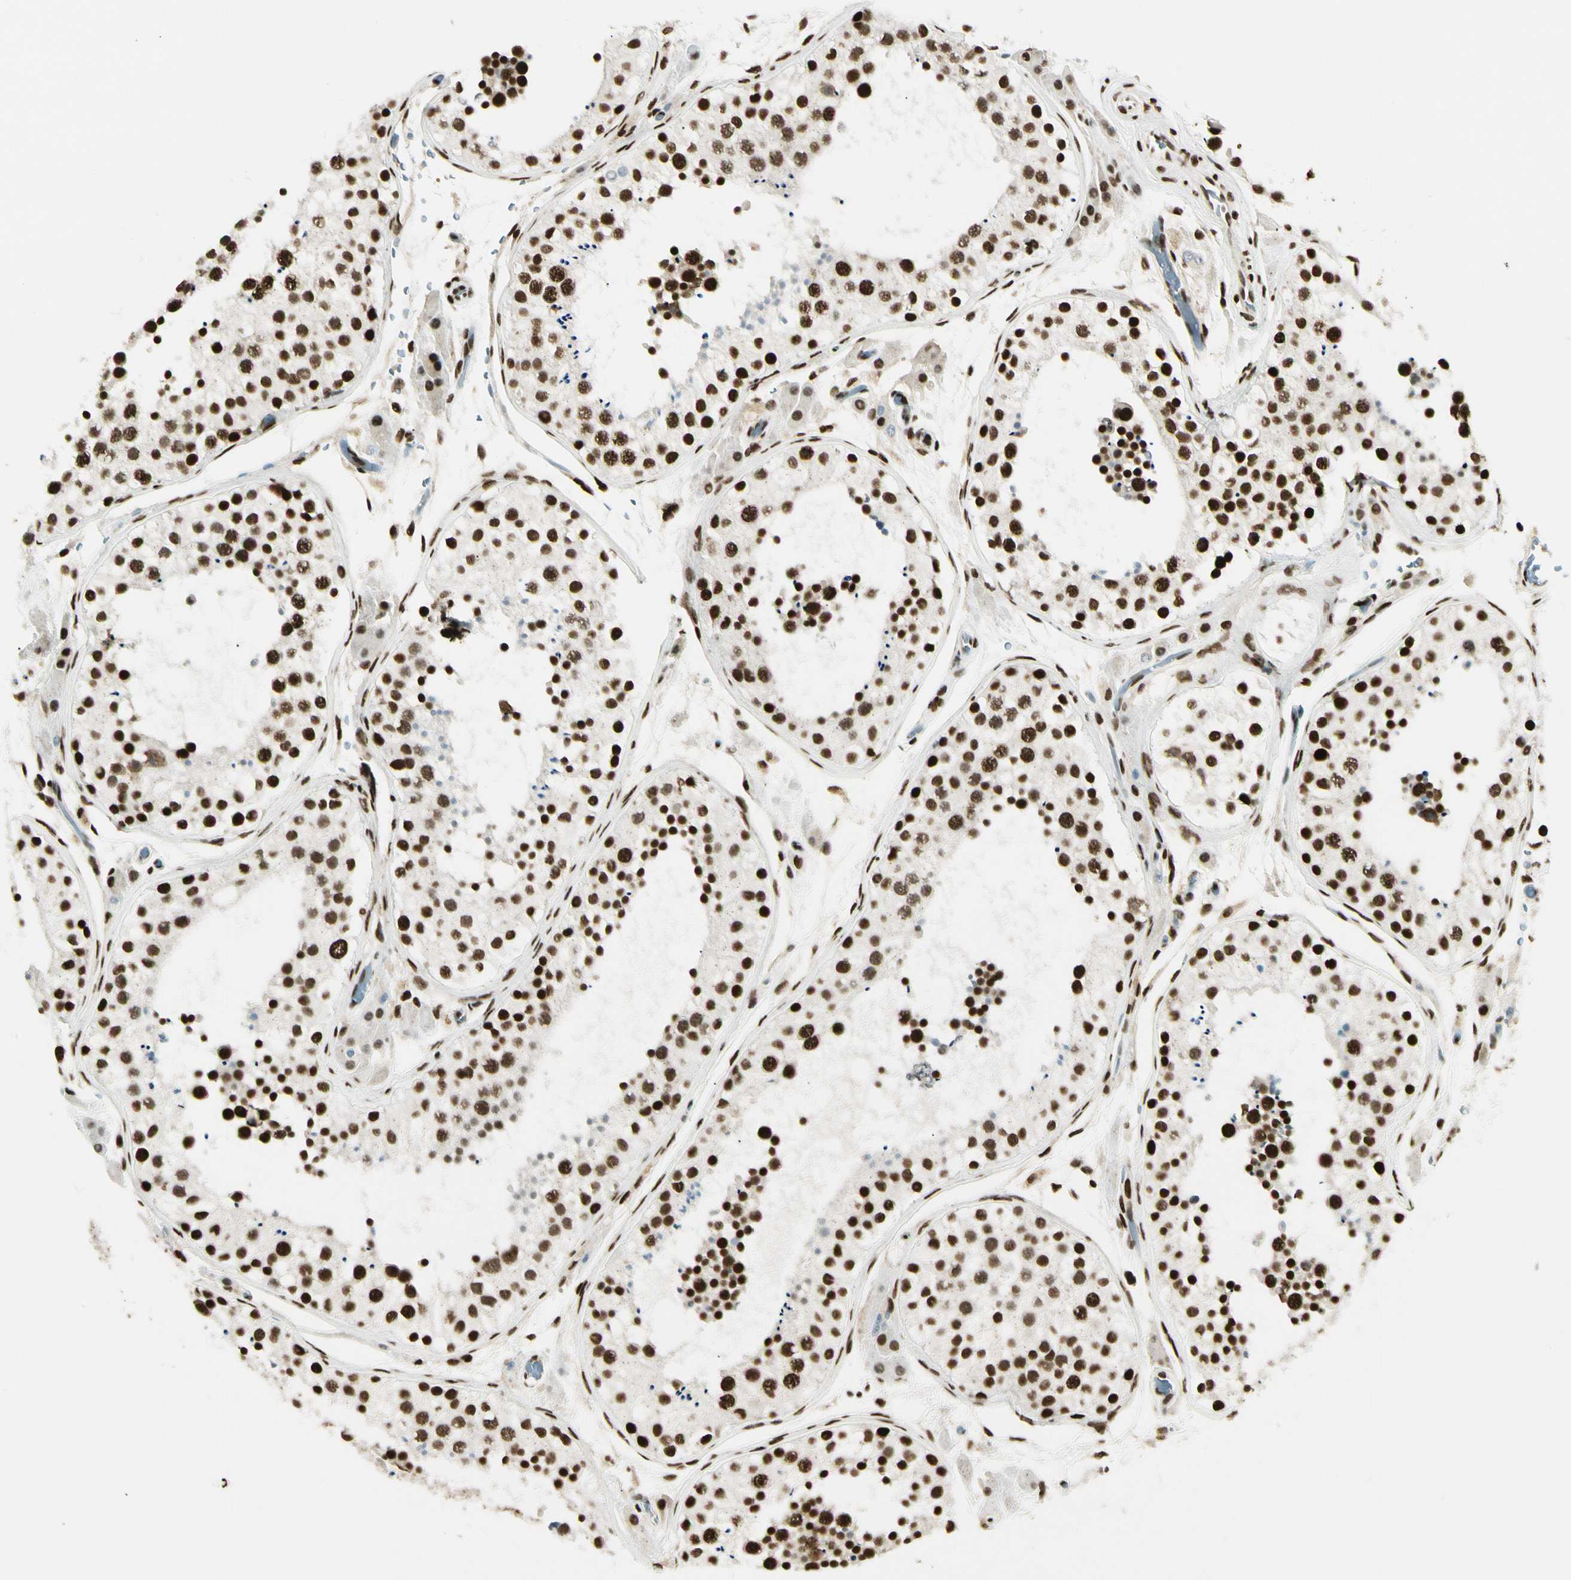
{"staining": {"intensity": "strong", "quantity": ">75%", "location": "nuclear"}, "tissue": "testis", "cell_type": "Cells in seminiferous ducts", "image_type": "normal", "snomed": [{"axis": "morphology", "description": "Normal tissue, NOS"}, {"axis": "topography", "description": "Testis"}, {"axis": "topography", "description": "Epididymis"}], "caption": "Protein staining by immunohistochemistry reveals strong nuclear positivity in about >75% of cells in seminiferous ducts in normal testis. The staining is performed using DAB (3,3'-diaminobenzidine) brown chromogen to label protein expression. The nuclei are counter-stained blue using hematoxylin.", "gene": "FUS", "patient": {"sex": "male", "age": 26}}